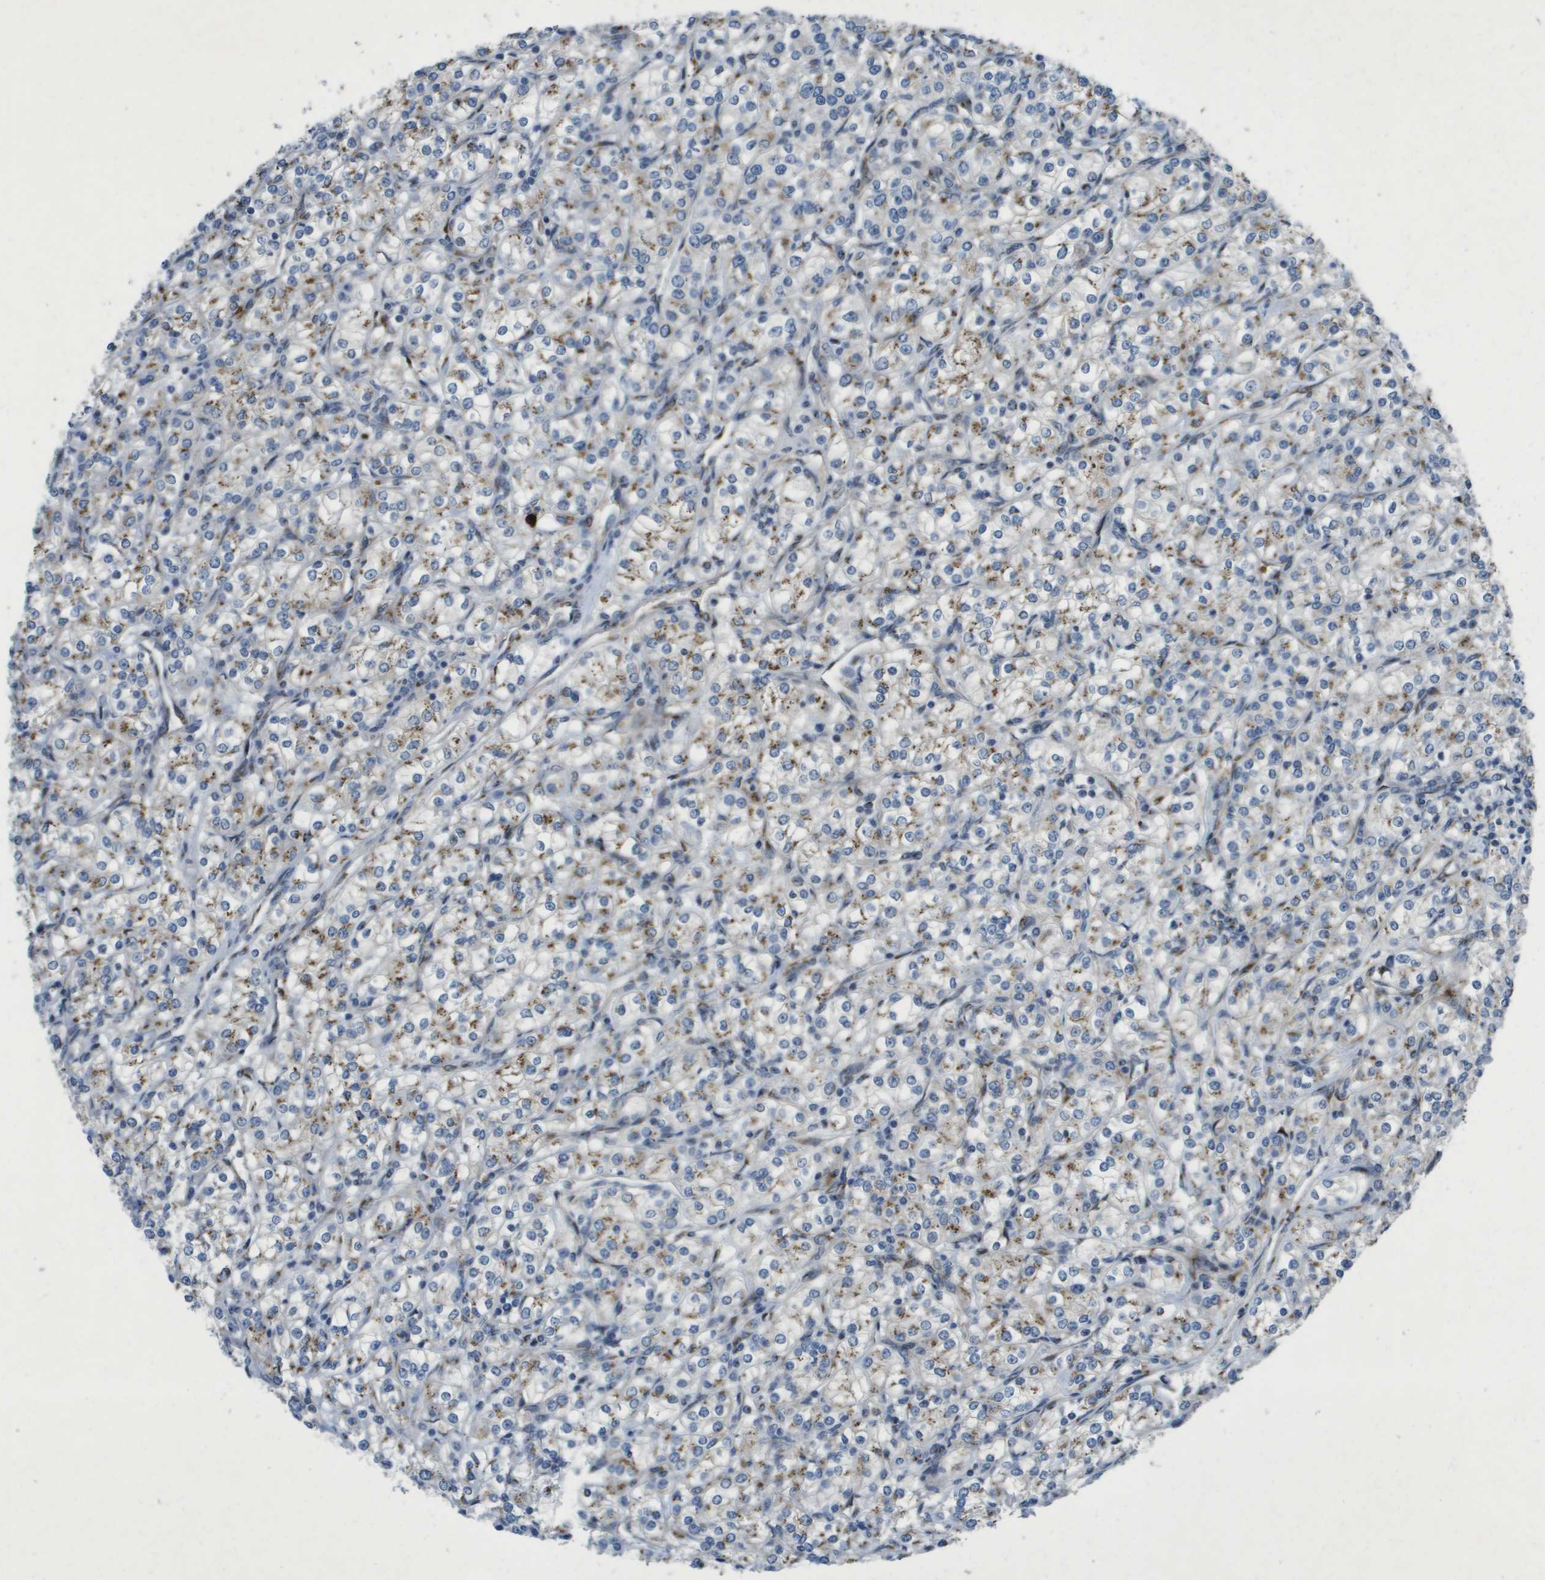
{"staining": {"intensity": "moderate", "quantity": "25%-75%", "location": "cytoplasmic/membranous"}, "tissue": "renal cancer", "cell_type": "Tumor cells", "image_type": "cancer", "snomed": [{"axis": "morphology", "description": "Adenocarcinoma, NOS"}, {"axis": "topography", "description": "Kidney"}], "caption": "Immunohistochemistry (IHC) (DAB) staining of human adenocarcinoma (renal) shows moderate cytoplasmic/membranous protein expression in about 25%-75% of tumor cells.", "gene": "QSOX2", "patient": {"sex": "male", "age": 77}}